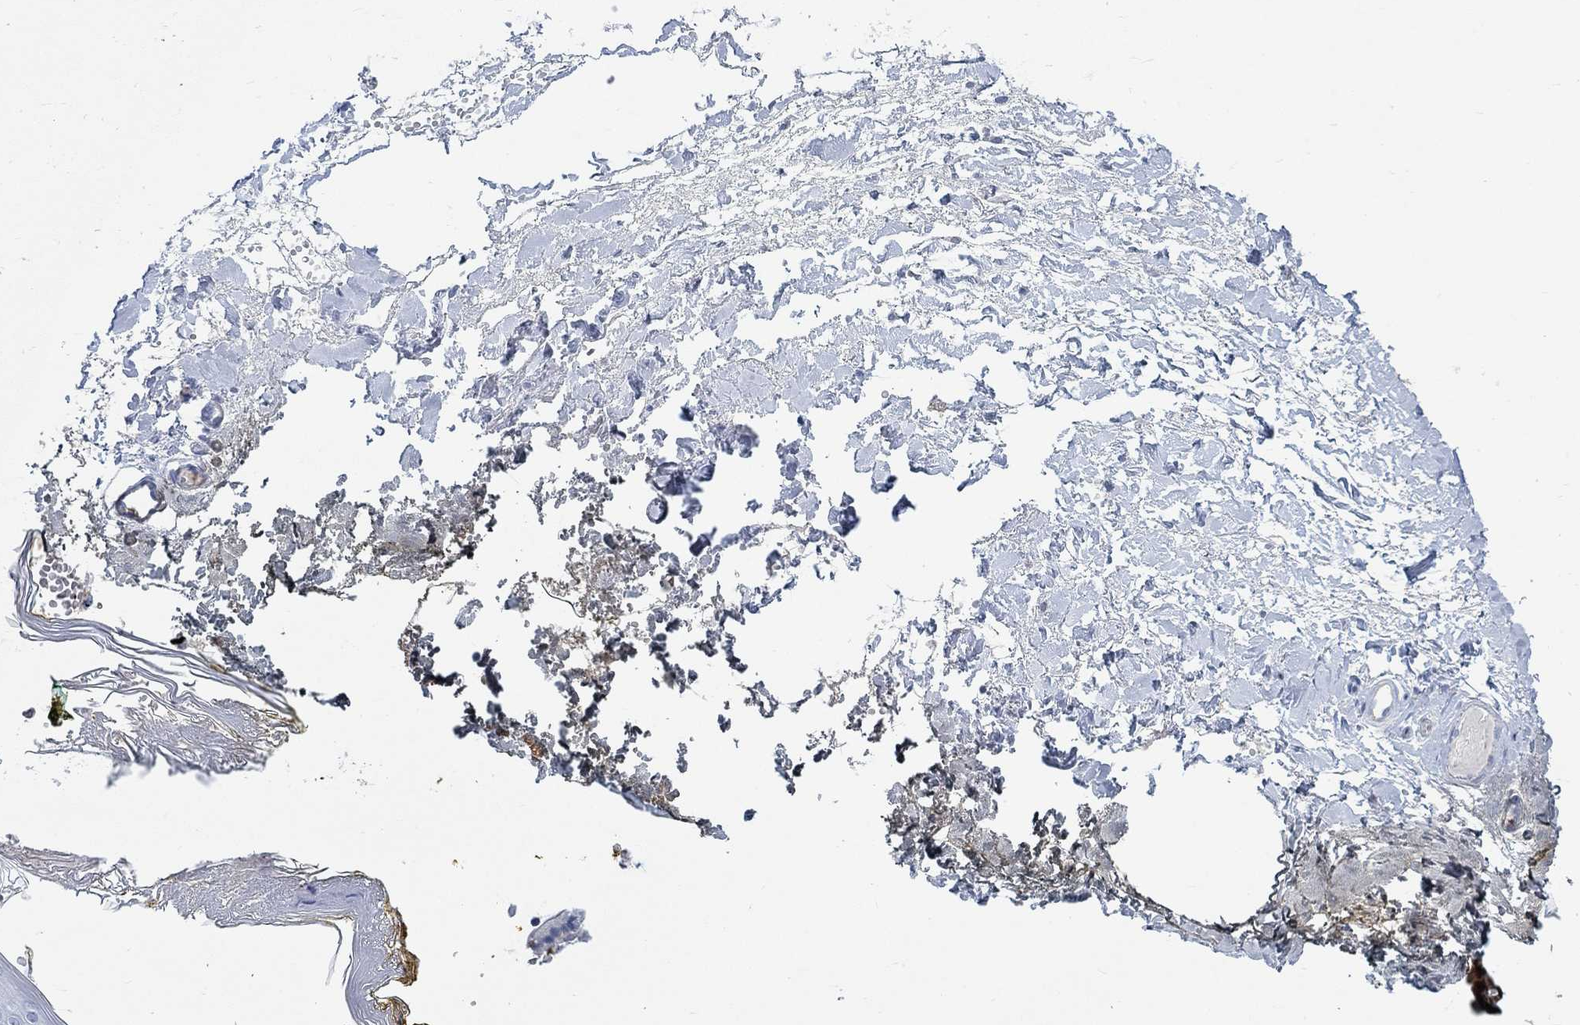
{"staining": {"intensity": "negative", "quantity": "none", "location": "none"}, "tissue": "skin", "cell_type": "Fibroblasts", "image_type": "normal", "snomed": [{"axis": "morphology", "description": "Normal tissue, NOS"}, {"axis": "topography", "description": "Skin"}], "caption": "This photomicrograph is of normal skin stained with IHC to label a protein in brown with the nuclei are counter-stained blue. There is no expression in fibroblasts.", "gene": "TEKT4", "patient": {"sex": "female", "age": 34}}